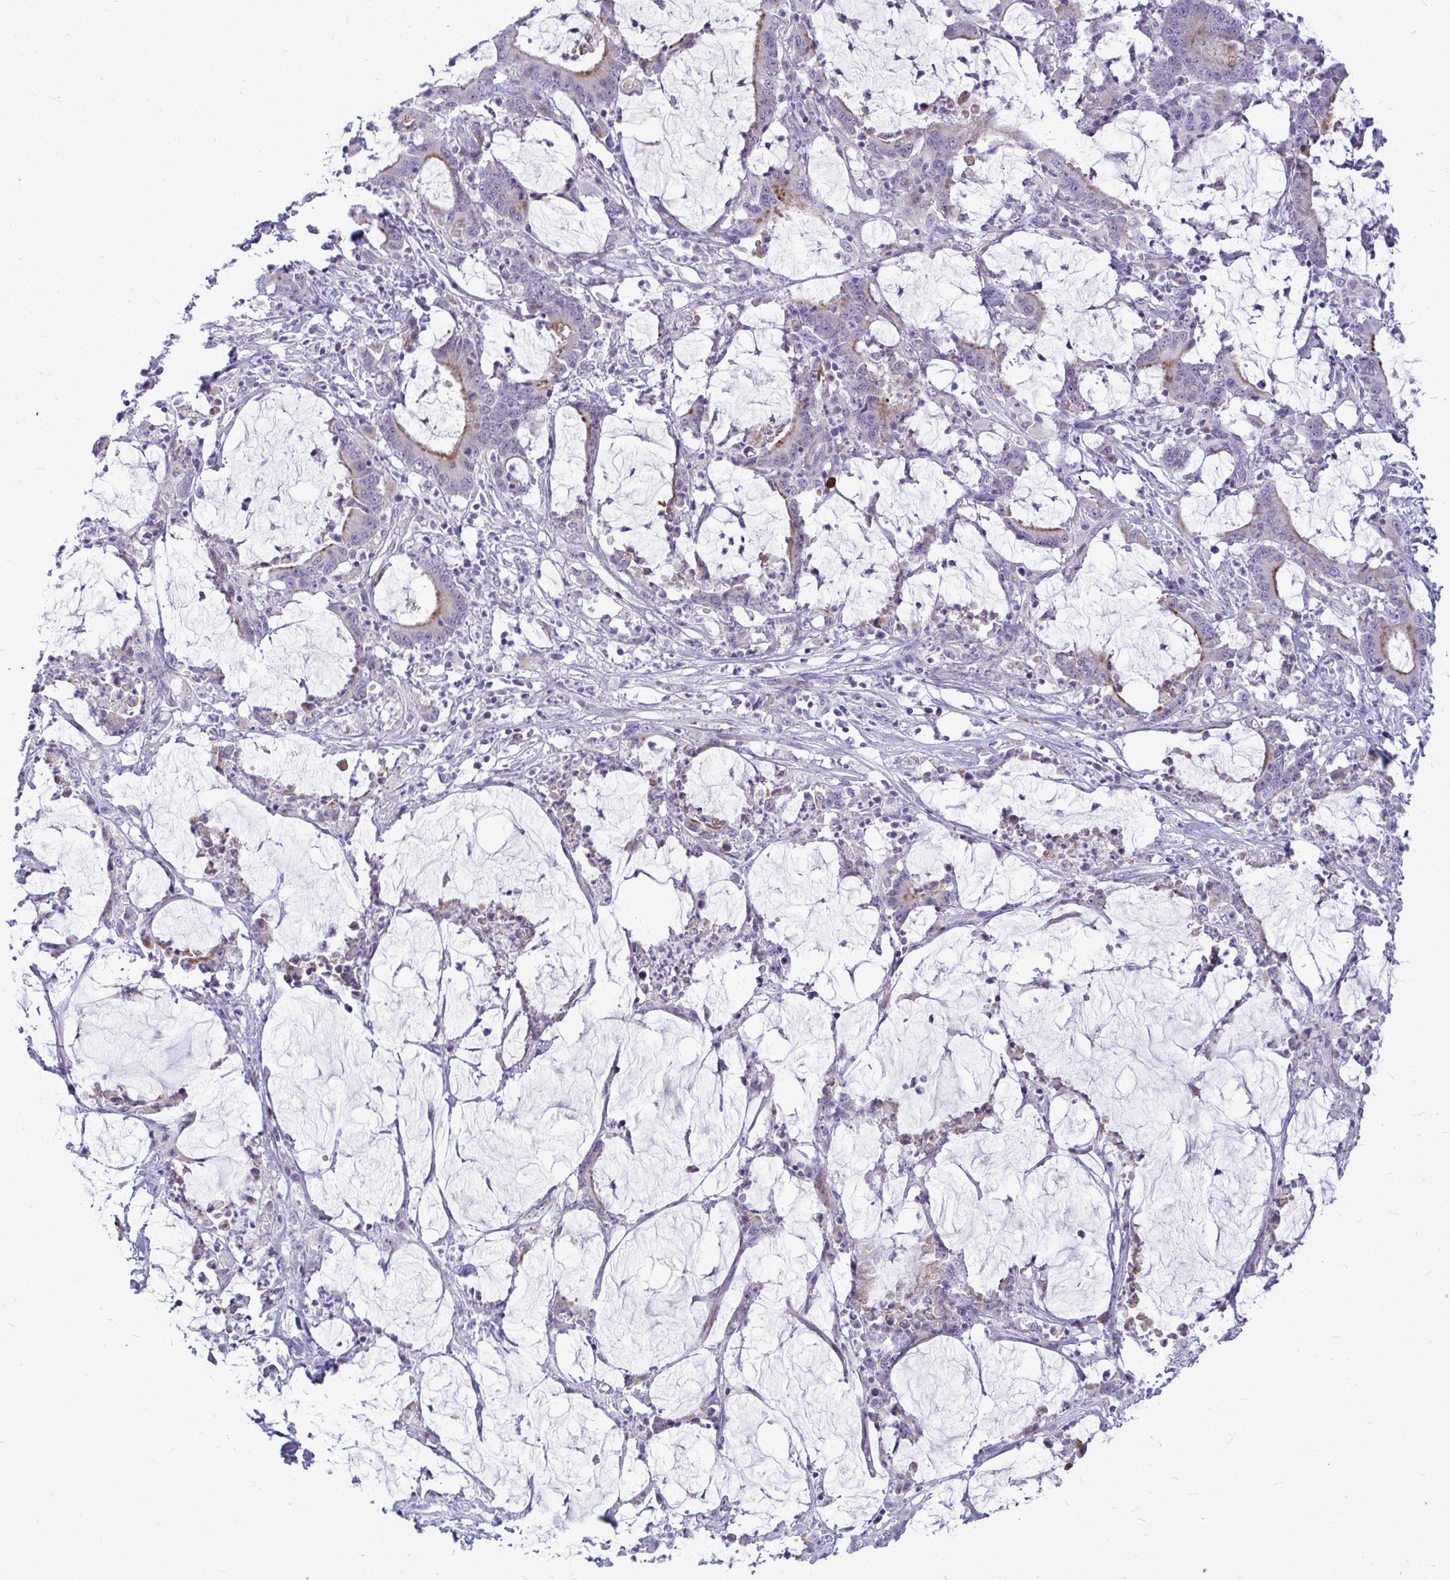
{"staining": {"intensity": "moderate", "quantity": "<25%", "location": "cytoplasmic/membranous"}, "tissue": "stomach cancer", "cell_type": "Tumor cells", "image_type": "cancer", "snomed": [{"axis": "morphology", "description": "Adenocarcinoma, NOS"}, {"axis": "topography", "description": "Stomach, upper"}], "caption": "Human adenocarcinoma (stomach) stained with a protein marker reveals moderate staining in tumor cells.", "gene": "ZSCAN25", "patient": {"sex": "male", "age": 68}}